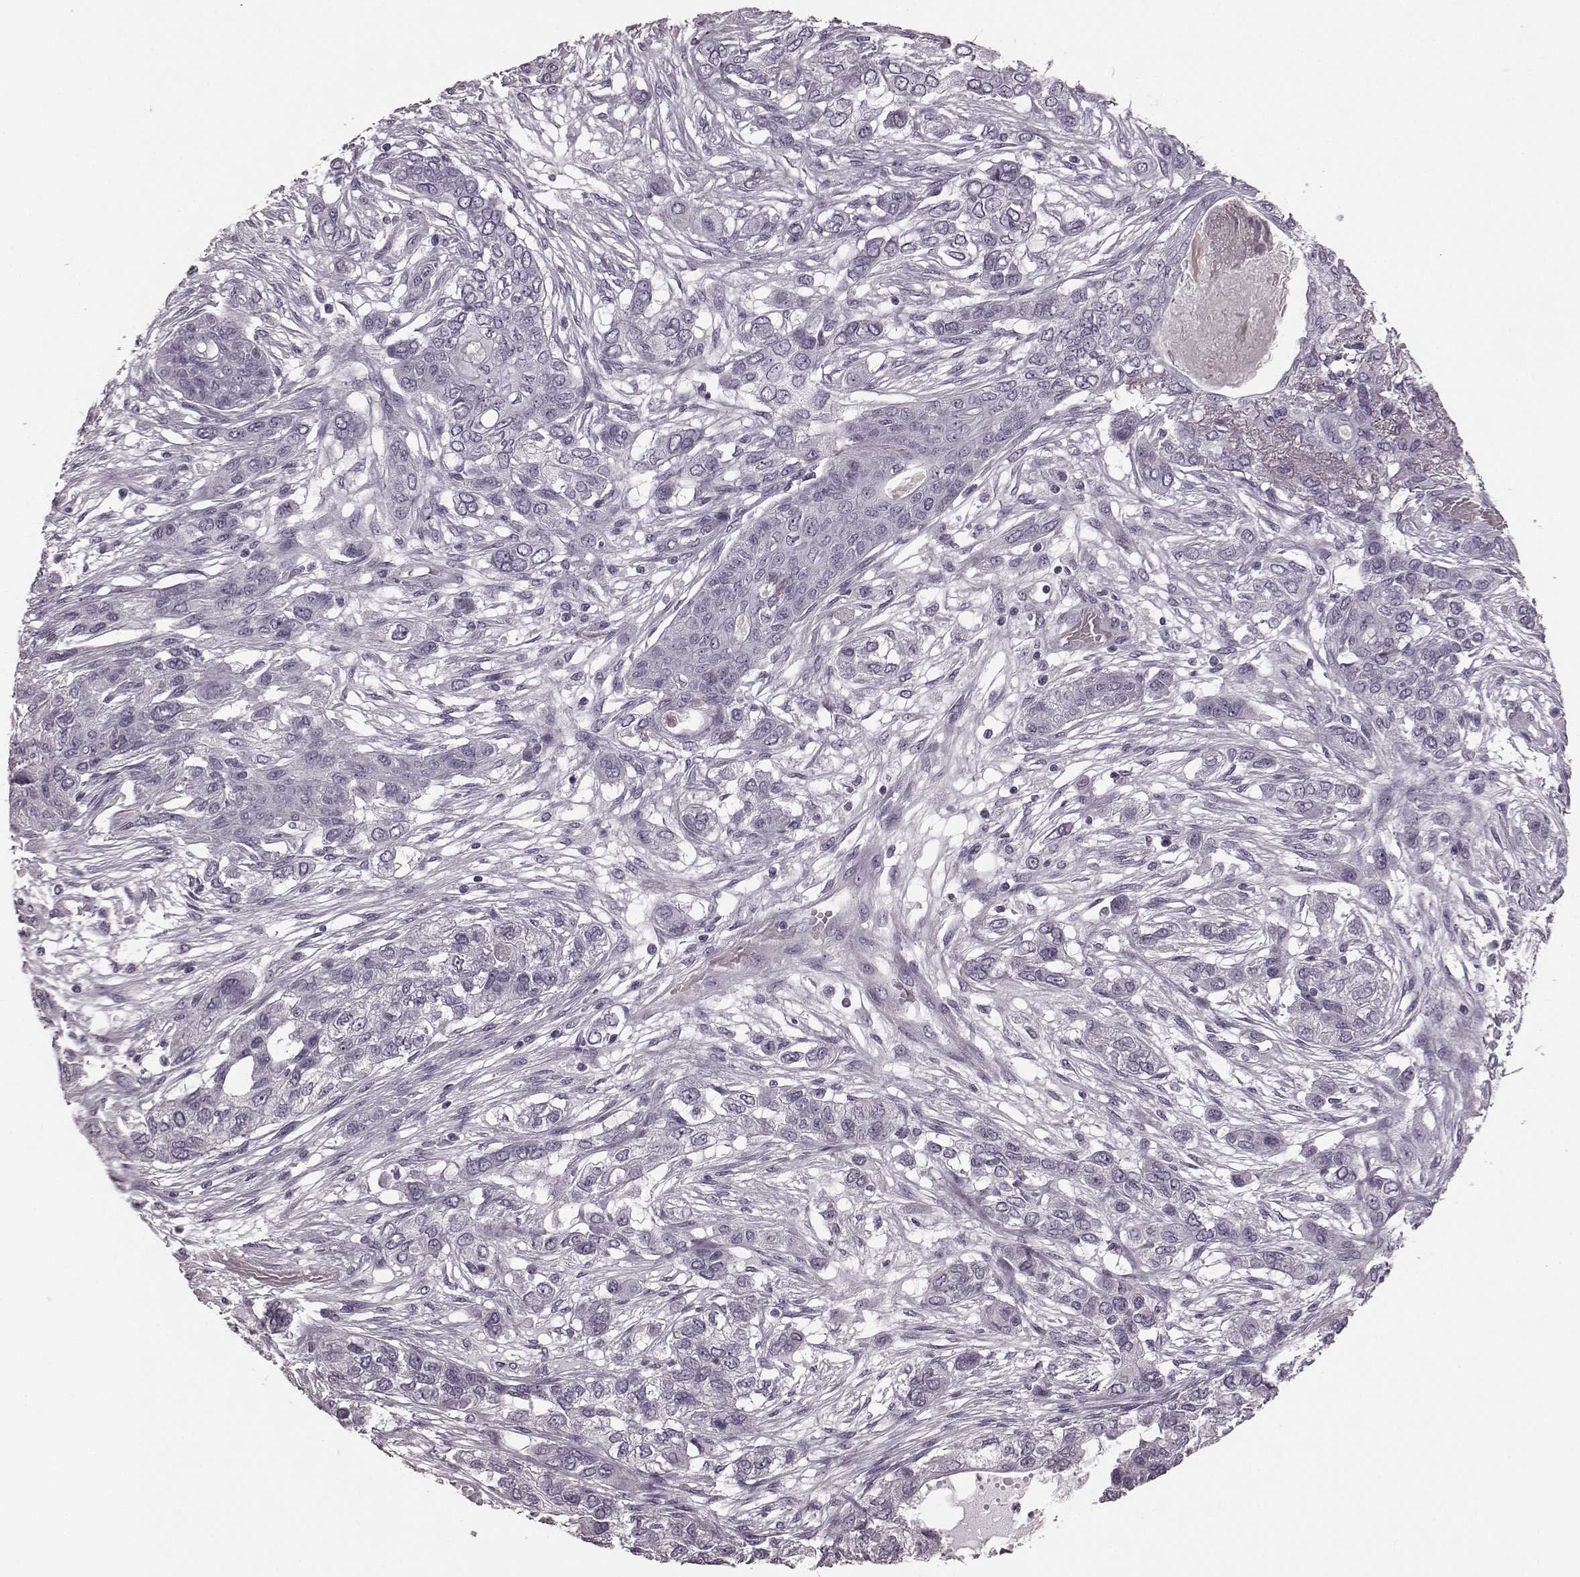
{"staining": {"intensity": "negative", "quantity": "none", "location": "none"}, "tissue": "lung cancer", "cell_type": "Tumor cells", "image_type": "cancer", "snomed": [{"axis": "morphology", "description": "Squamous cell carcinoma, NOS"}, {"axis": "topography", "description": "Lung"}], "caption": "Tumor cells show no significant staining in squamous cell carcinoma (lung). The staining is performed using DAB (3,3'-diaminobenzidine) brown chromogen with nuclei counter-stained in using hematoxylin.", "gene": "TRPM1", "patient": {"sex": "female", "age": 70}}